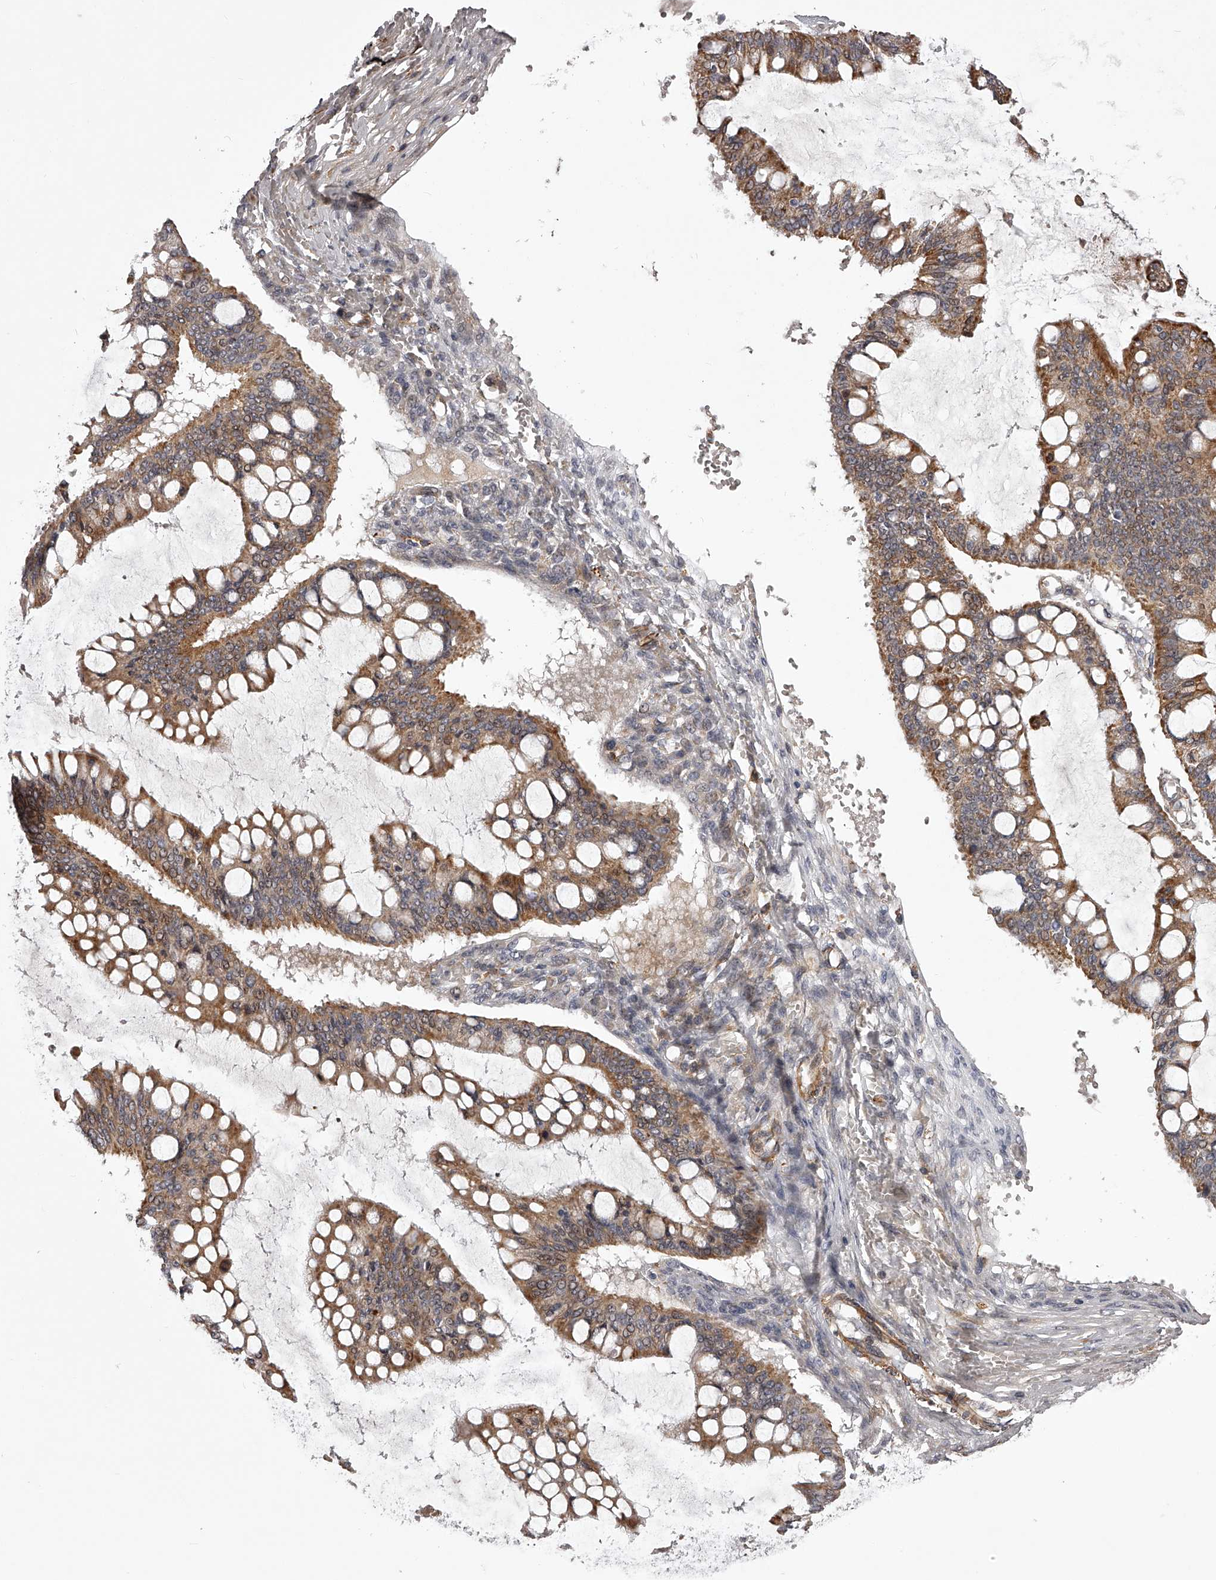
{"staining": {"intensity": "moderate", "quantity": ">75%", "location": "cytoplasmic/membranous"}, "tissue": "ovarian cancer", "cell_type": "Tumor cells", "image_type": "cancer", "snomed": [{"axis": "morphology", "description": "Cystadenocarcinoma, mucinous, NOS"}, {"axis": "topography", "description": "Ovary"}], "caption": "About >75% of tumor cells in ovarian mucinous cystadenocarcinoma exhibit moderate cytoplasmic/membranous protein staining as visualized by brown immunohistochemical staining.", "gene": "RRP36", "patient": {"sex": "female", "age": 73}}